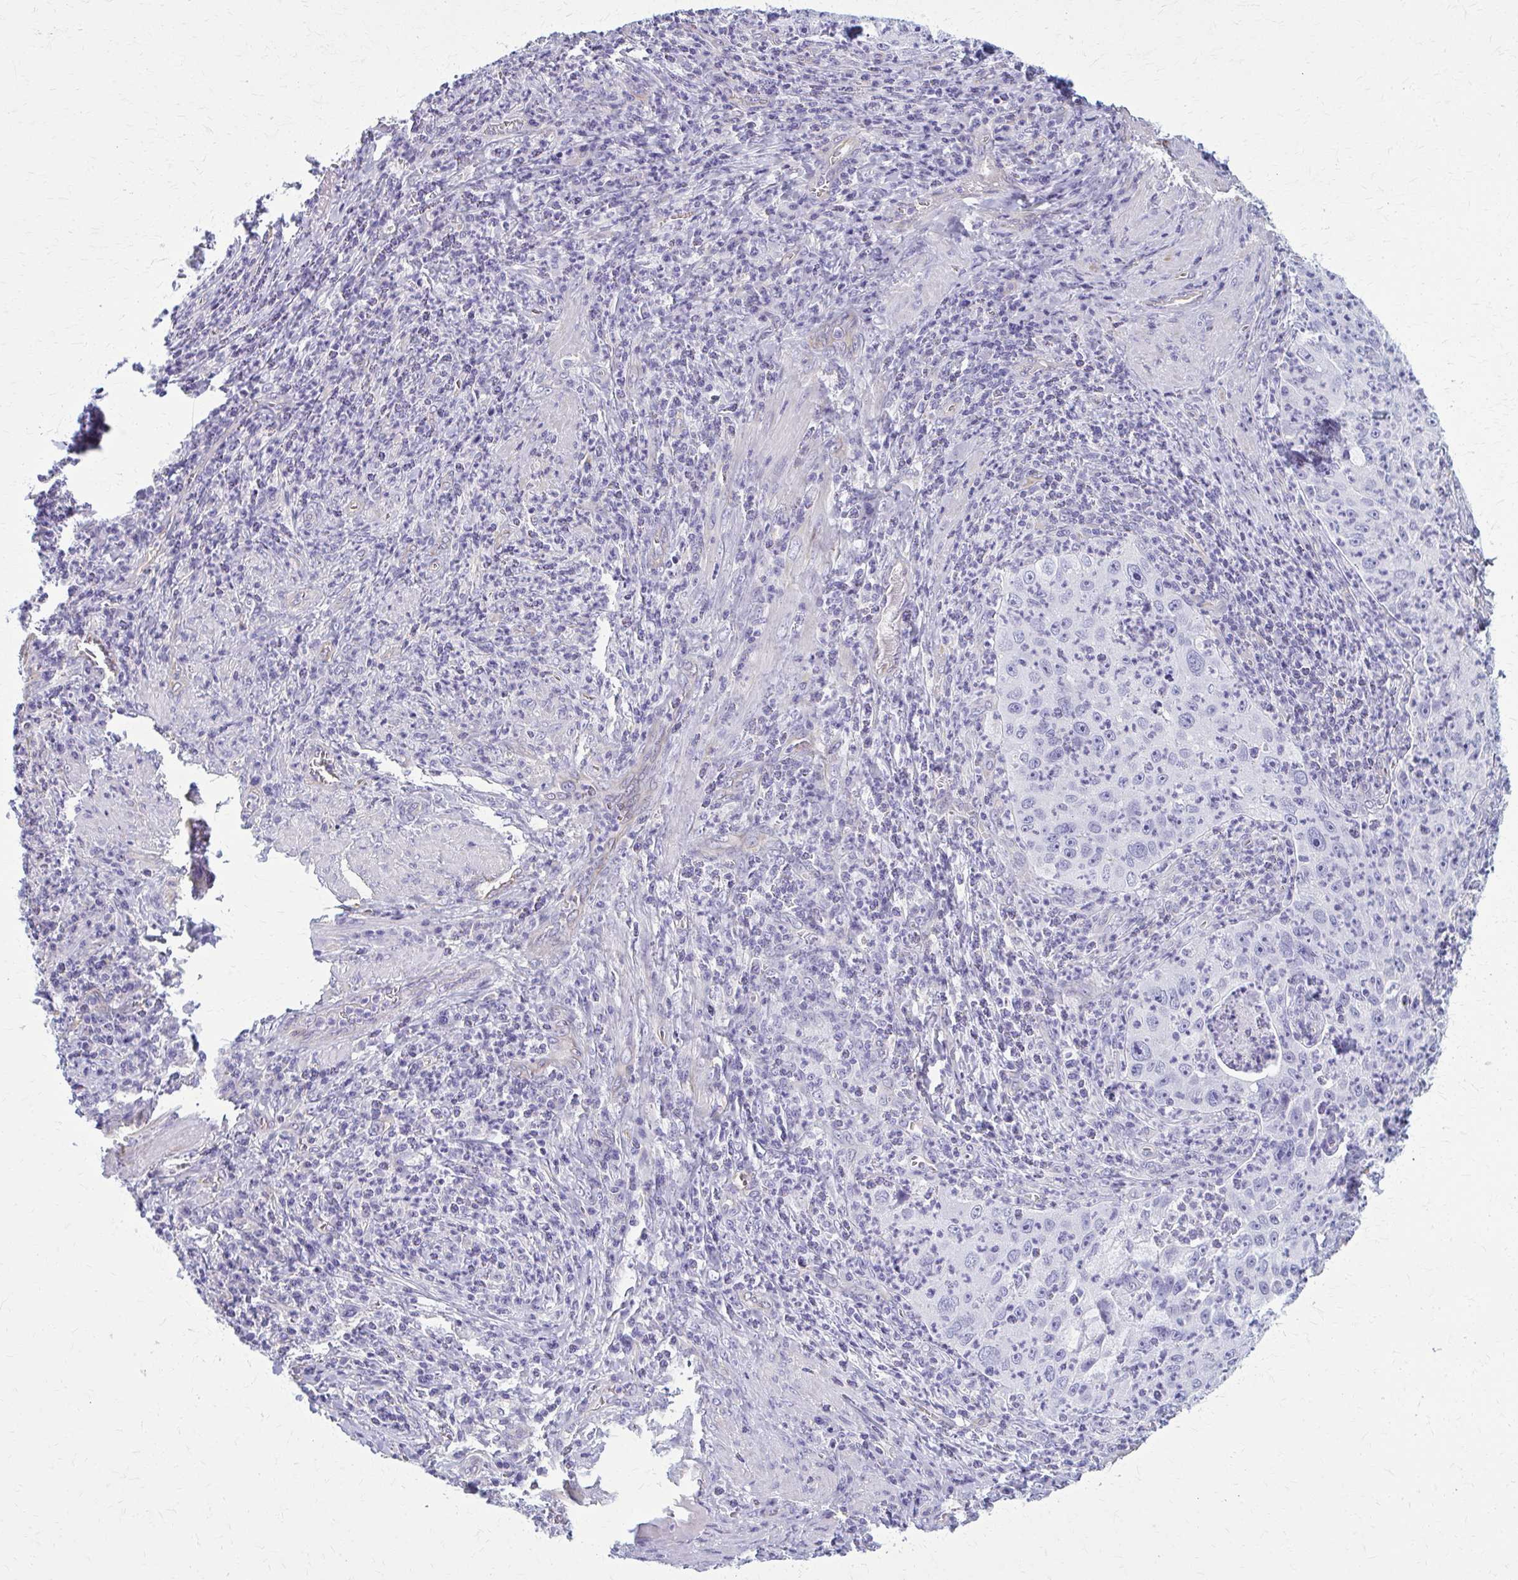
{"staining": {"intensity": "negative", "quantity": "none", "location": "none"}, "tissue": "cervical cancer", "cell_type": "Tumor cells", "image_type": "cancer", "snomed": [{"axis": "morphology", "description": "Squamous cell carcinoma, NOS"}, {"axis": "topography", "description": "Cervix"}], "caption": "There is no significant staining in tumor cells of cervical squamous cell carcinoma.", "gene": "GFAP", "patient": {"sex": "female", "age": 30}}